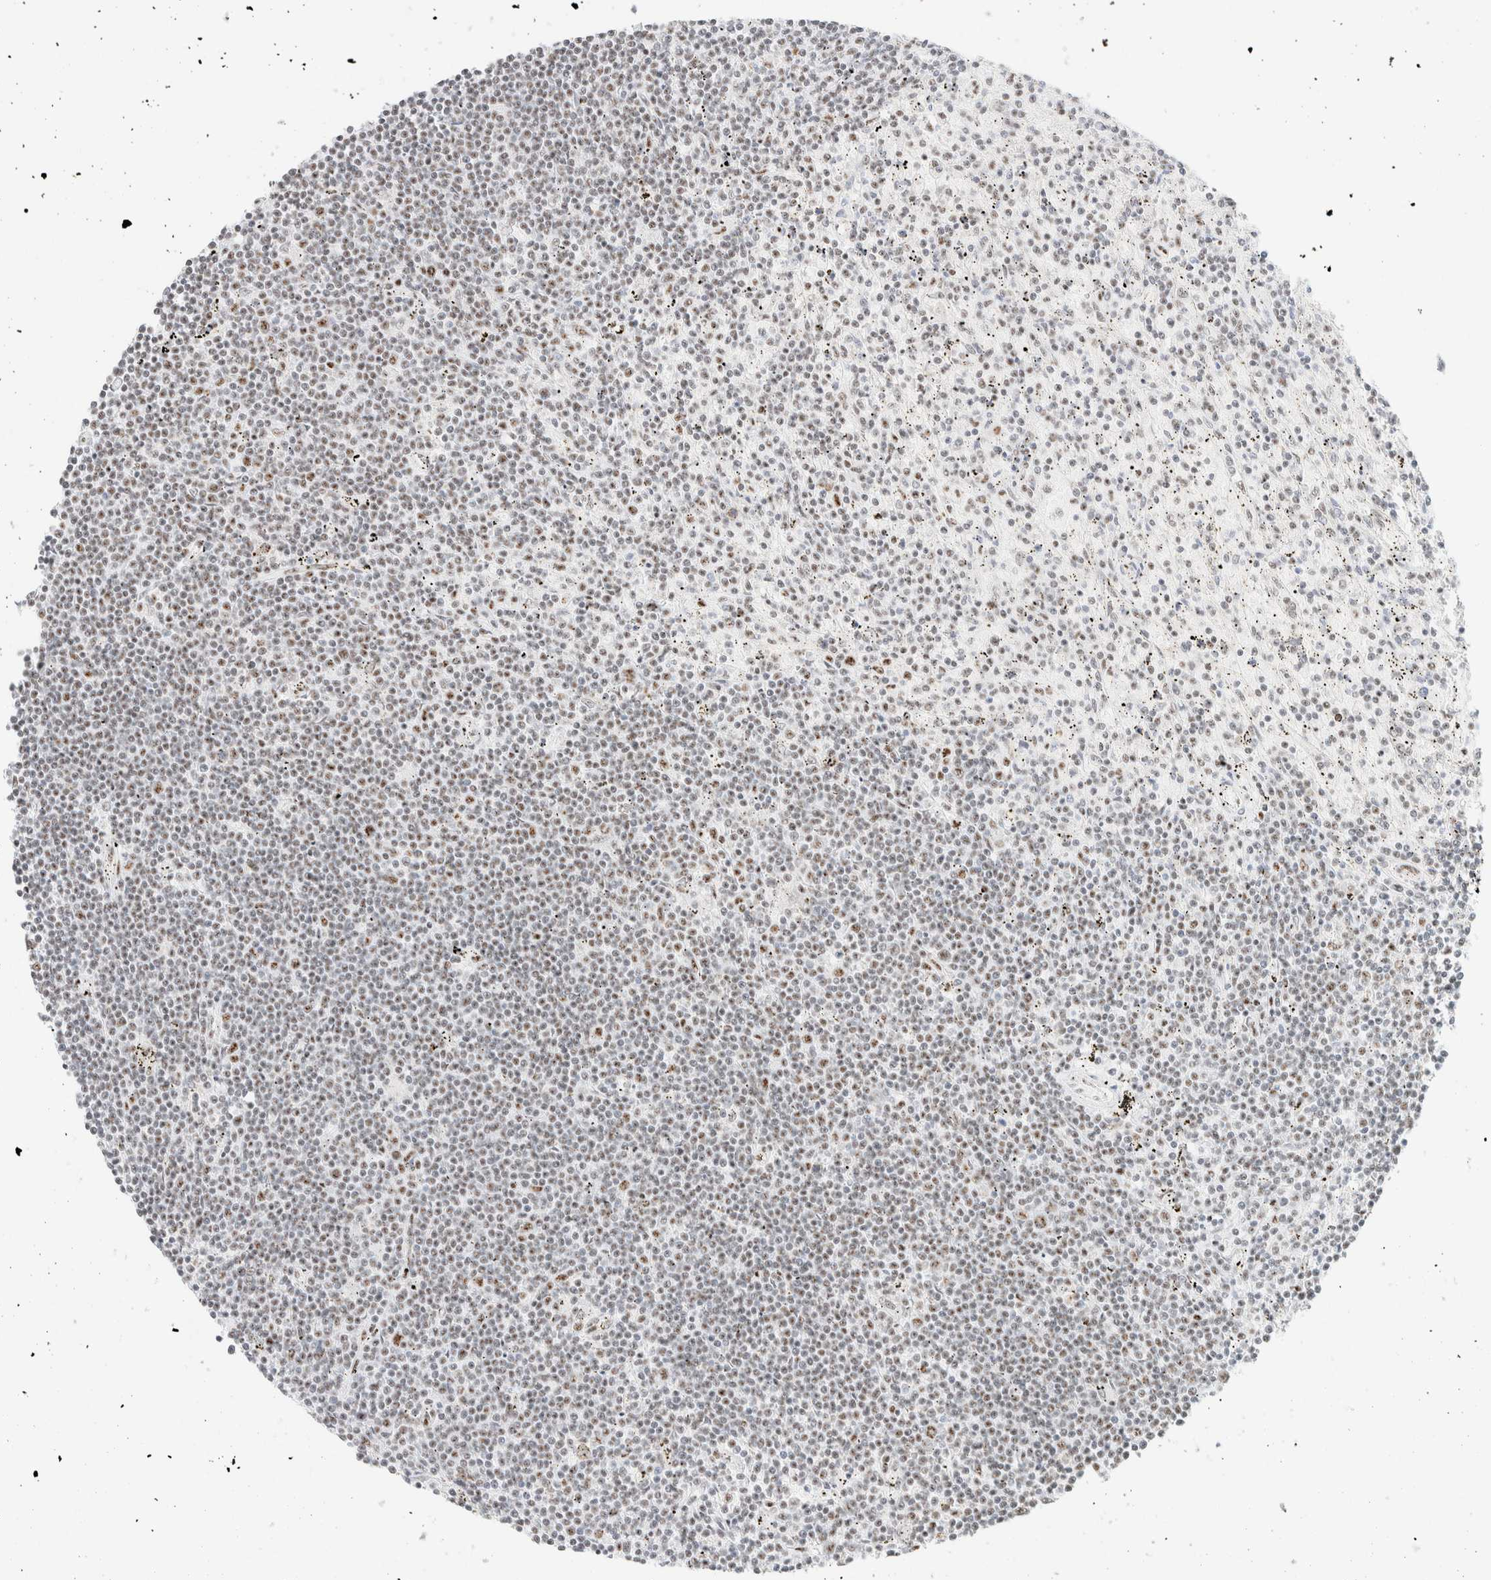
{"staining": {"intensity": "weak", "quantity": "25%-75%", "location": "nuclear"}, "tissue": "lymphoma", "cell_type": "Tumor cells", "image_type": "cancer", "snomed": [{"axis": "morphology", "description": "Malignant lymphoma, non-Hodgkin's type, Low grade"}, {"axis": "topography", "description": "Spleen"}], "caption": "Immunohistochemistry micrograph of neoplastic tissue: low-grade malignant lymphoma, non-Hodgkin's type stained using immunohistochemistry displays low levels of weak protein expression localized specifically in the nuclear of tumor cells, appearing as a nuclear brown color.", "gene": "SON", "patient": {"sex": "male", "age": 76}}